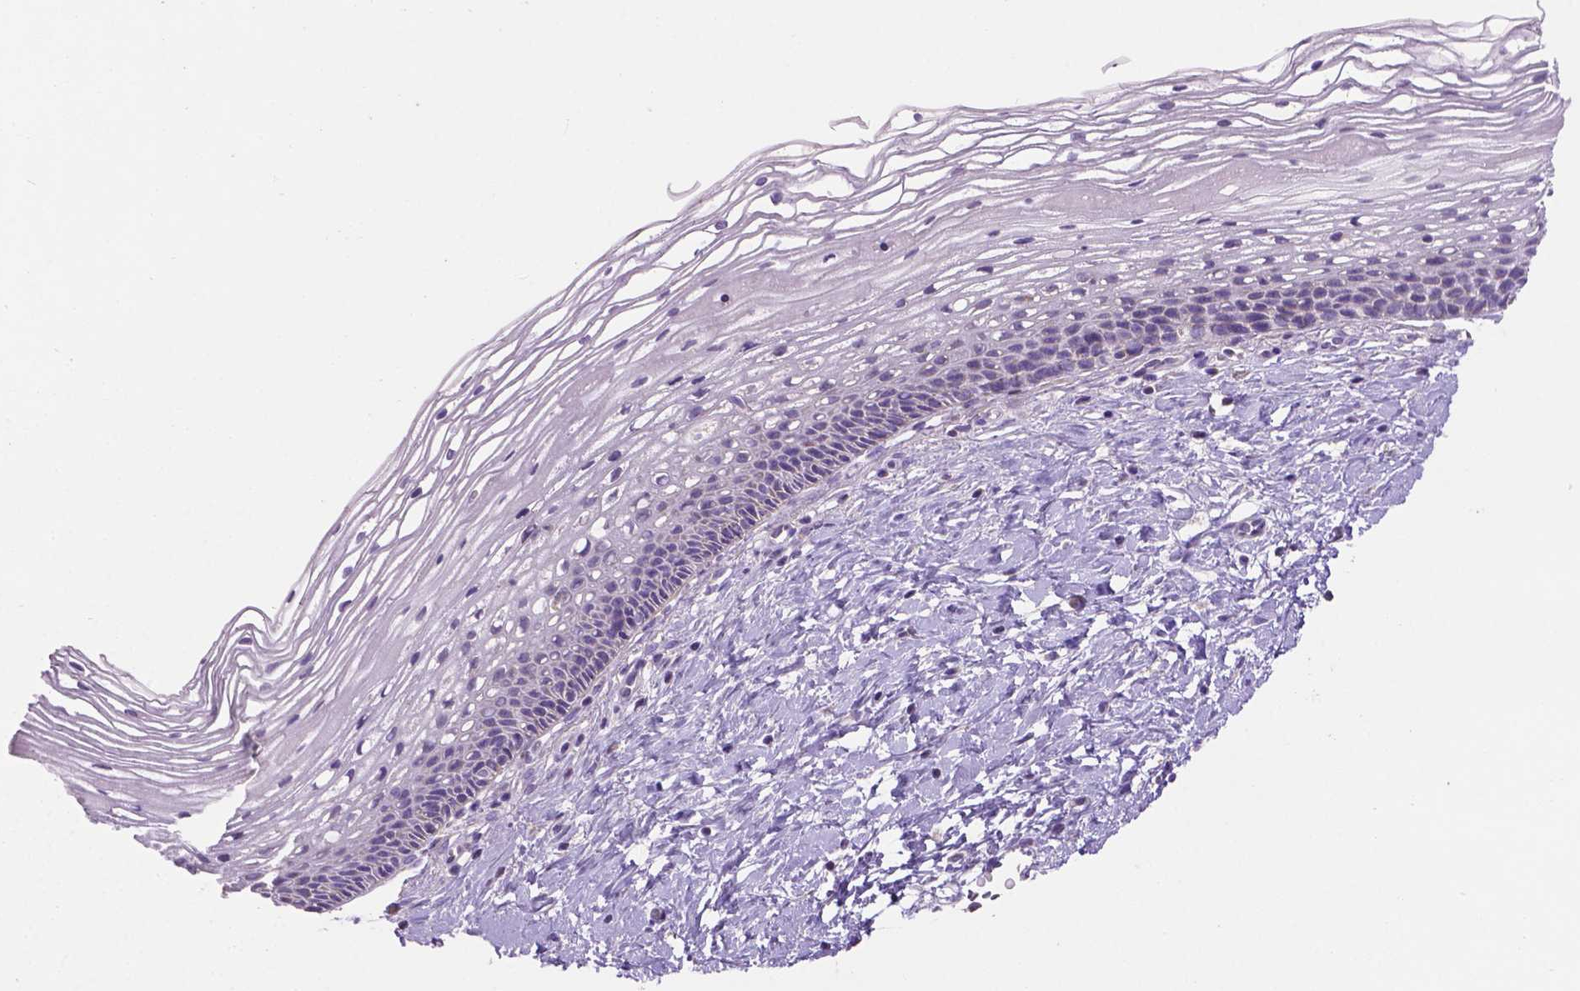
{"staining": {"intensity": "negative", "quantity": "none", "location": "none"}, "tissue": "cervix", "cell_type": "Glandular cells", "image_type": "normal", "snomed": [{"axis": "morphology", "description": "Normal tissue, NOS"}, {"axis": "topography", "description": "Cervix"}], "caption": "Glandular cells are negative for brown protein staining in unremarkable cervix. (Brightfield microscopy of DAB IHC at high magnification).", "gene": "CSPG5", "patient": {"sex": "female", "age": 34}}